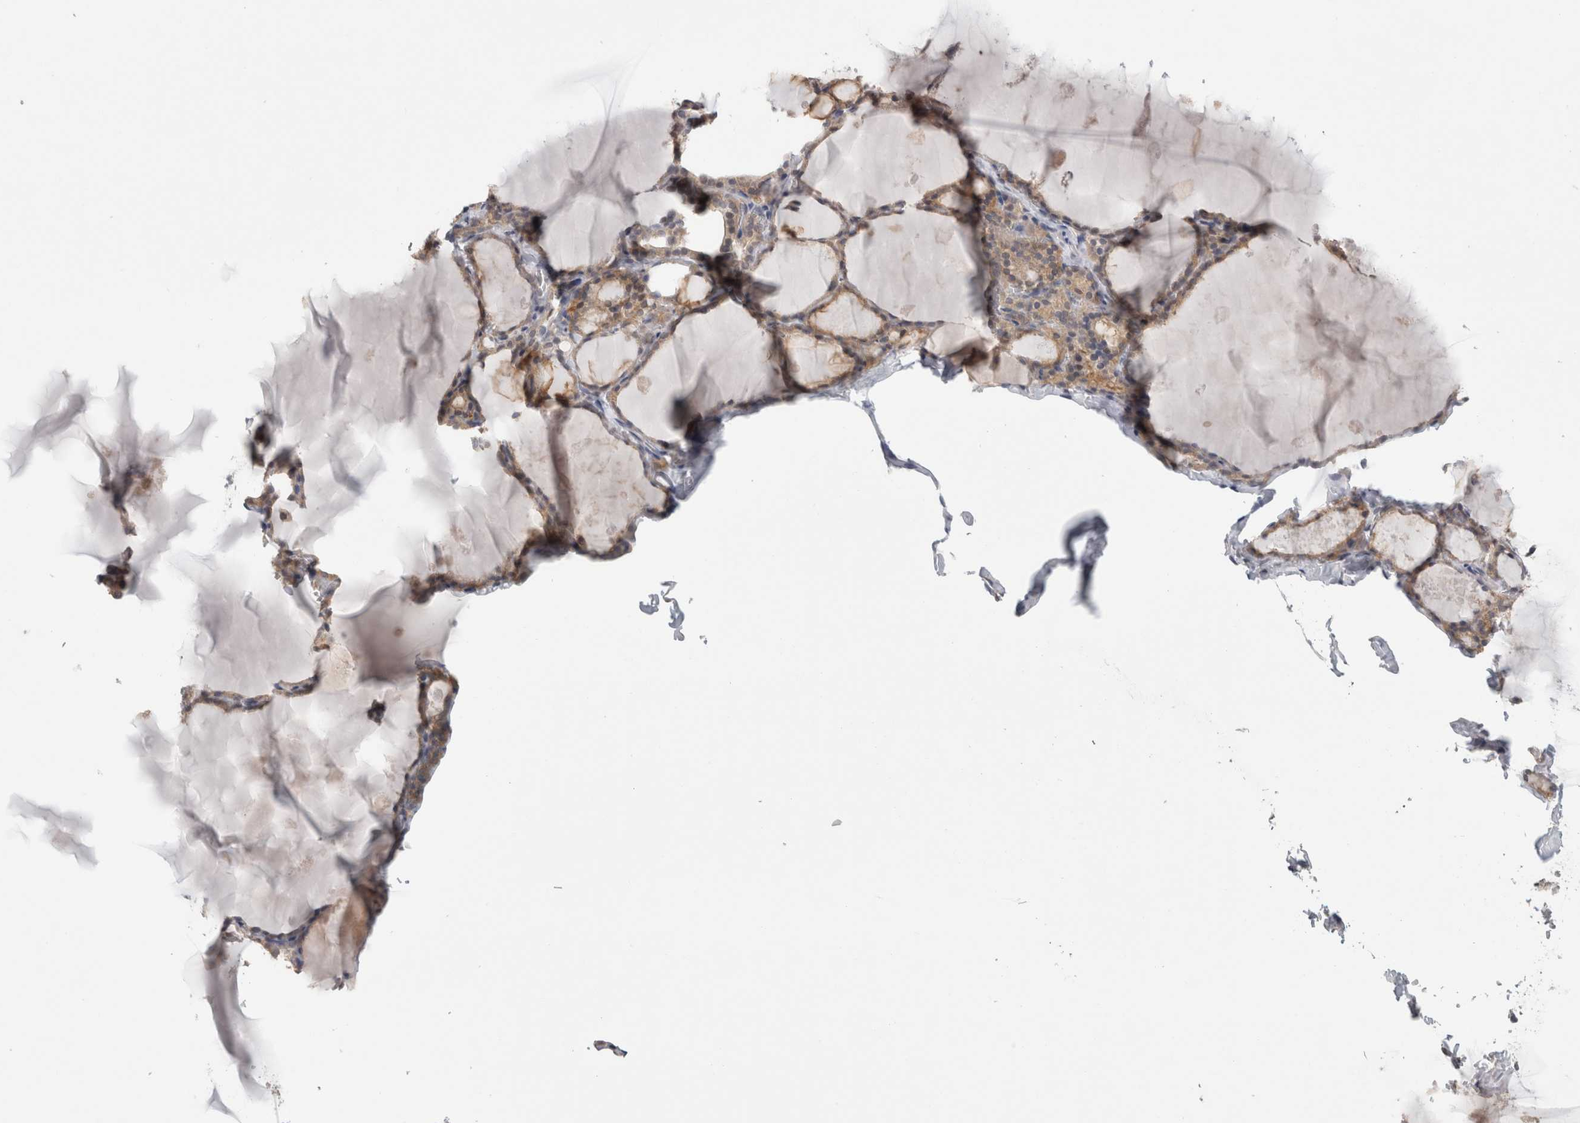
{"staining": {"intensity": "weak", "quantity": "25%-75%", "location": "cytoplasmic/membranous"}, "tissue": "thyroid gland", "cell_type": "Glandular cells", "image_type": "normal", "snomed": [{"axis": "morphology", "description": "Normal tissue, NOS"}, {"axis": "topography", "description": "Thyroid gland"}], "caption": "Immunohistochemistry staining of unremarkable thyroid gland, which demonstrates low levels of weak cytoplasmic/membranous positivity in about 25%-75% of glandular cells indicating weak cytoplasmic/membranous protein expression. The staining was performed using DAB (3,3'-diaminobenzidine) (brown) for protein detection and nuclei were counterstained in hematoxylin (blue).", "gene": "PIGP", "patient": {"sex": "male", "age": 56}}